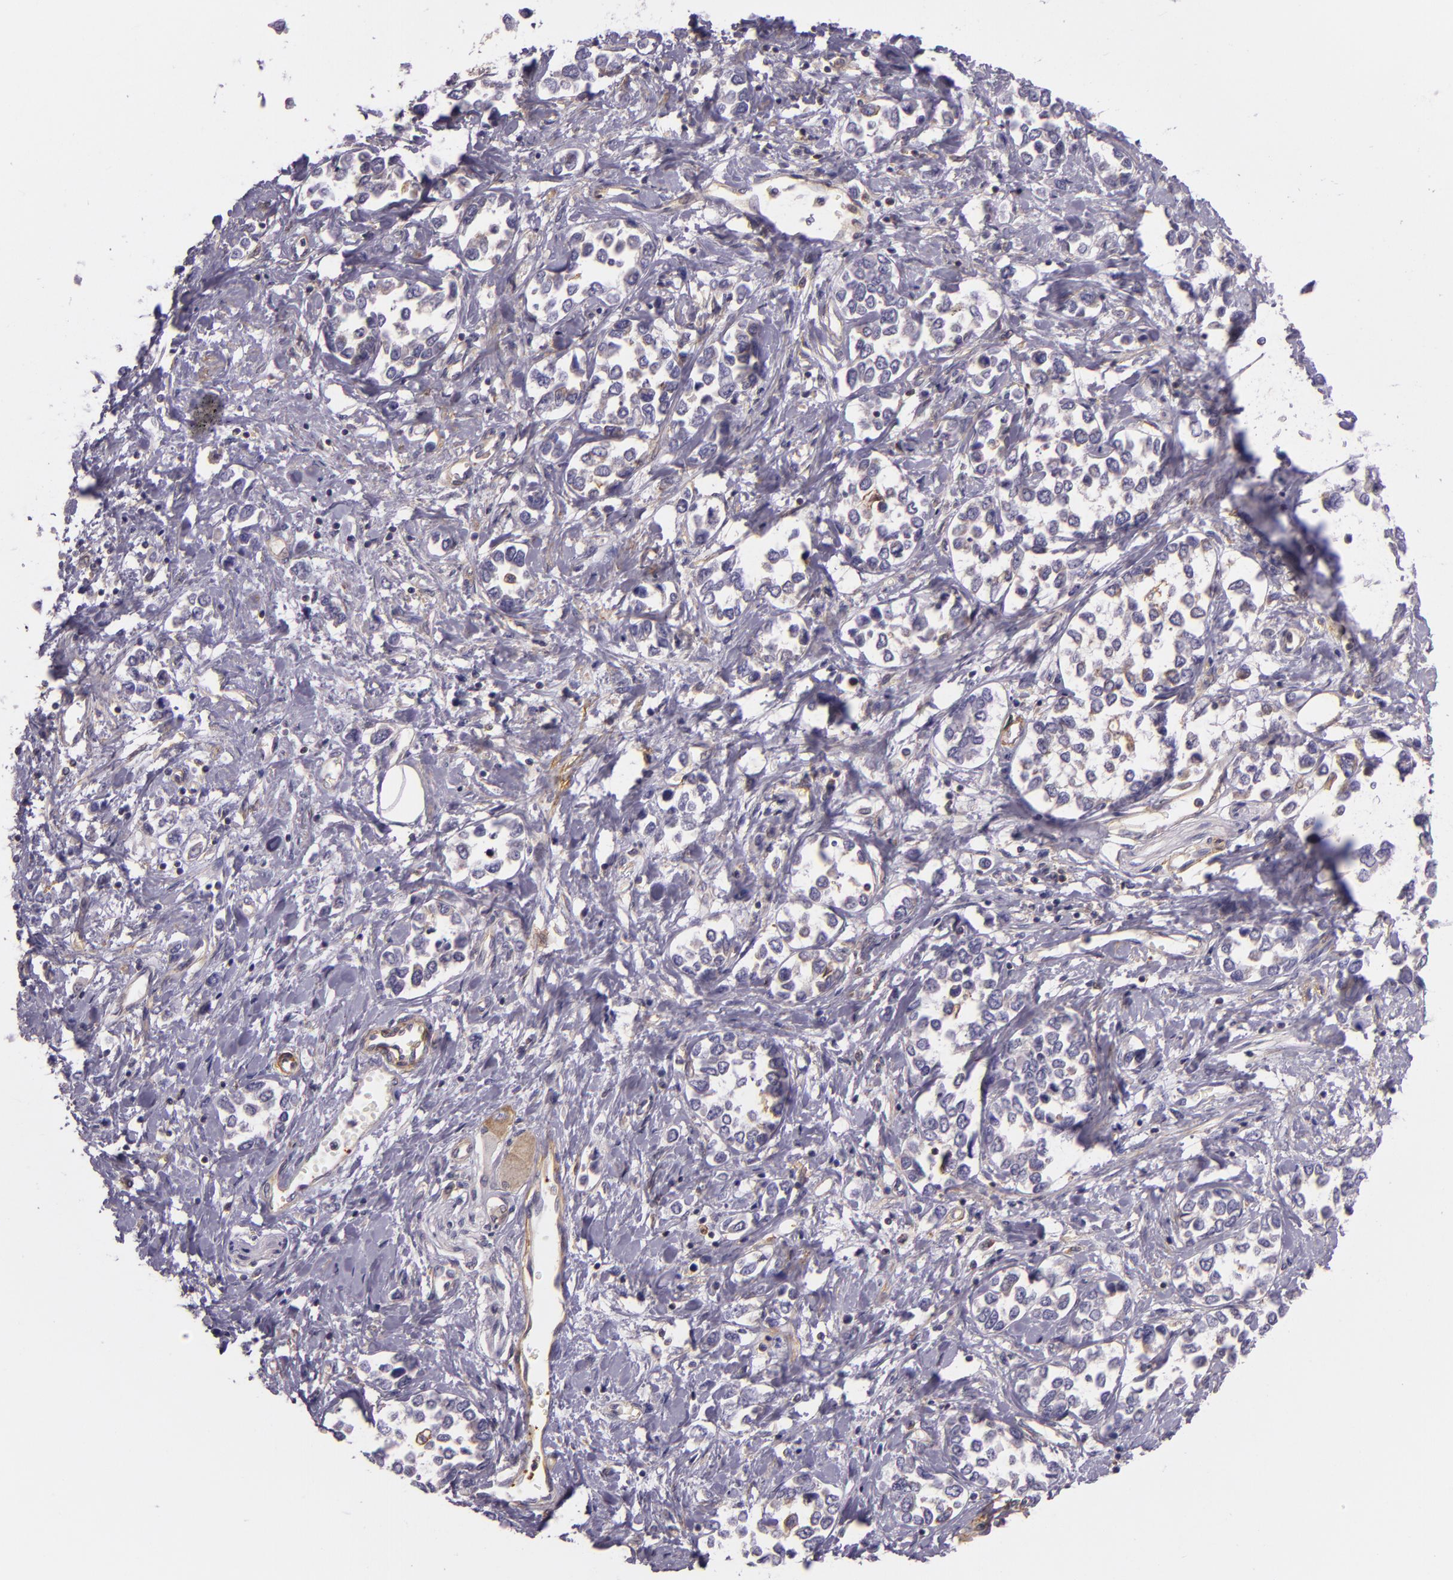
{"staining": {"intensity": "negative", "quantity": "none", "location": "none"}, "tissue": "stomach cancer", "cell_type": "Tumor cells", "image_type": "cancer", "snomed": [{"axis": "morphology", "description": "Adenocarcinoma, NOS"}, {"axis": "topography", "description": "Stomach, upper"}], "caption": "A high-resolution image shows immunohistochemistry staining of stomach cancer (adenocarcinoma), which displays no significant positivity in tumor cells. (Brightfield microscopy of DAB (3,3'-diaminobenzidine) immunohistochemistry at high magnification).", "gene": "TLN1", "patient": {"sex": "male", "age": 76}}